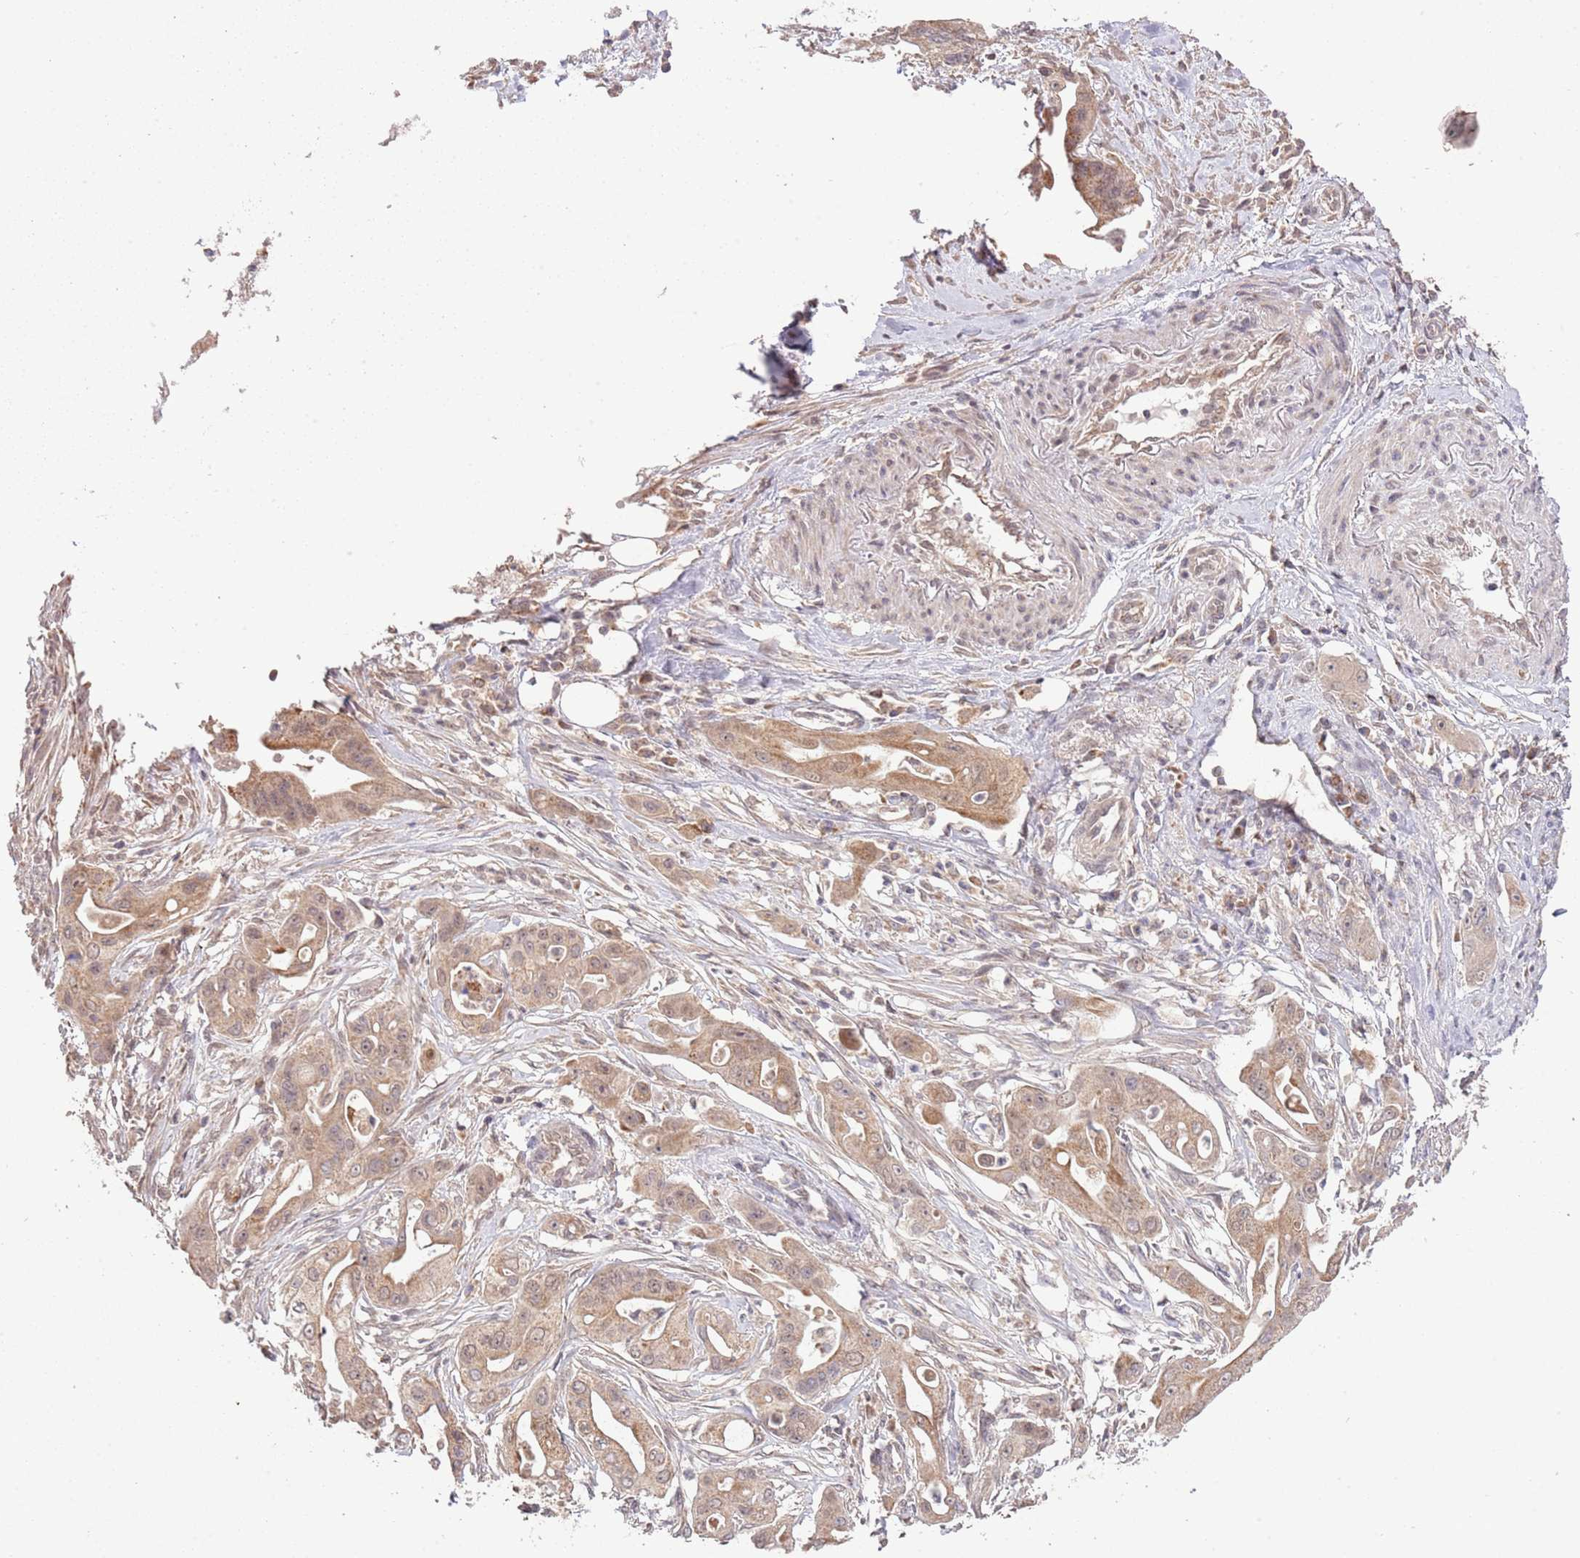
{"staining": {"intensity": "weak", "quantity": "25%-75%", "location": "cytoplasmic/membranous"}, "tissue": "ovarian cancer", "cell_type": "Tumor cells", "image_type": "cancer", "snomed": [{"axis": "morphology", "description": "Cystadenocarcinoma, mucinous, NOS"}, {"axis": "topography", "description": "Ovary"}], "caption": "High-power microscopy captured an immunohistochemistry (IHC) image of ovarian mucinous cystadenocarcinoma, revealing weak cytoplasmic/membranous positivity in approximately 25%-75% of tumor cells.", "gene": "IVD", "patient": {"sex": "female", "age": 70}}